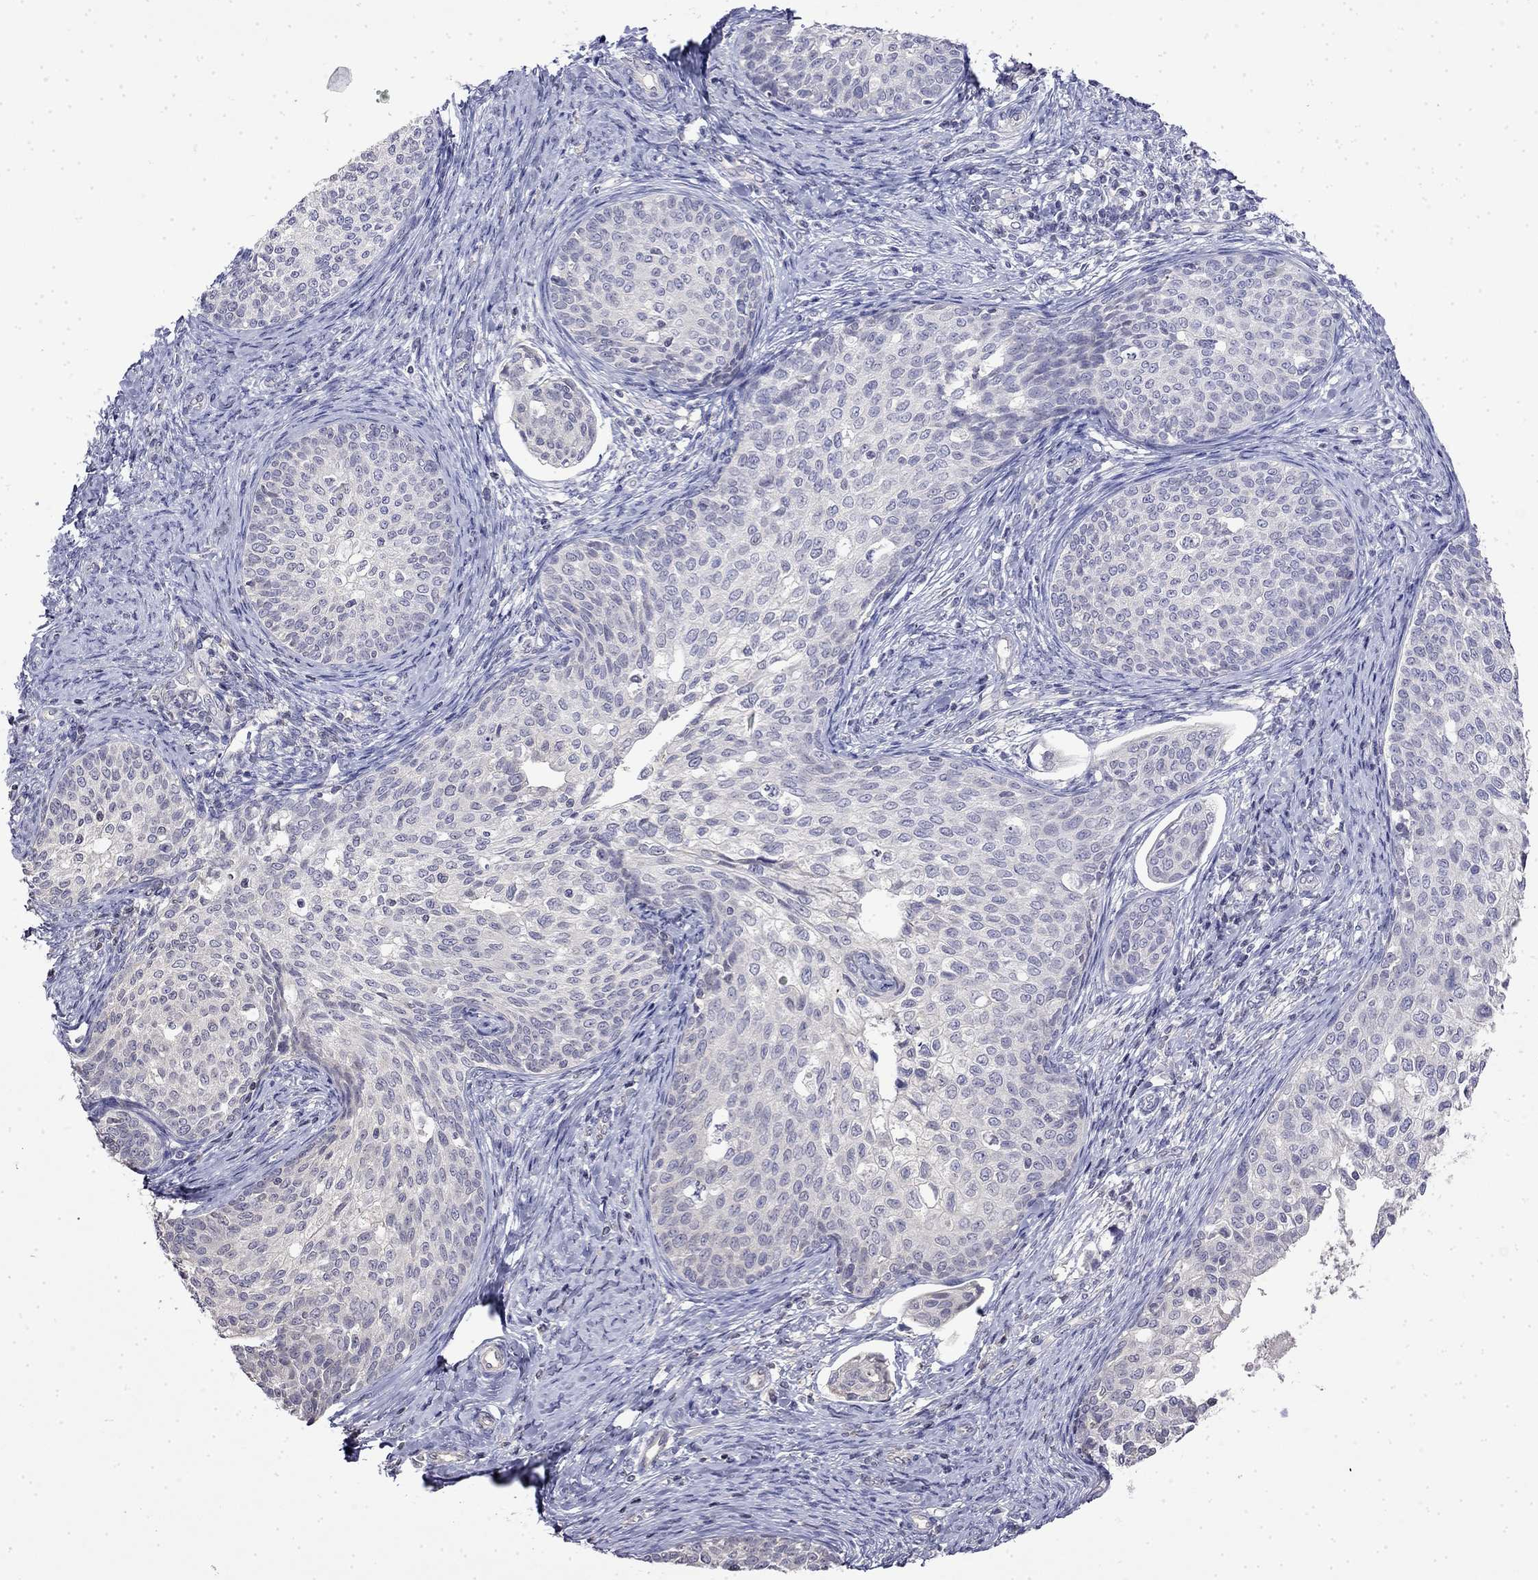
{"staining": {"intensity": "negative", "quantity": "none", "location": "none"}, "tissue": "cervical cancer", "cell_type": "Tumor cells", "image_type": "cancer", "snomed": [{"axis": "morphology", "description": "Squamous cell carcinoma, NOS"}, {"axis": "topography", "description": "Cervix"}], "caption": "The histopathology image shows no significant staining in tumor cells of squamous cell carcinoma (cervical).", "gene": "GUCA1B", "patient": {"sex": "female", "age": 51}}